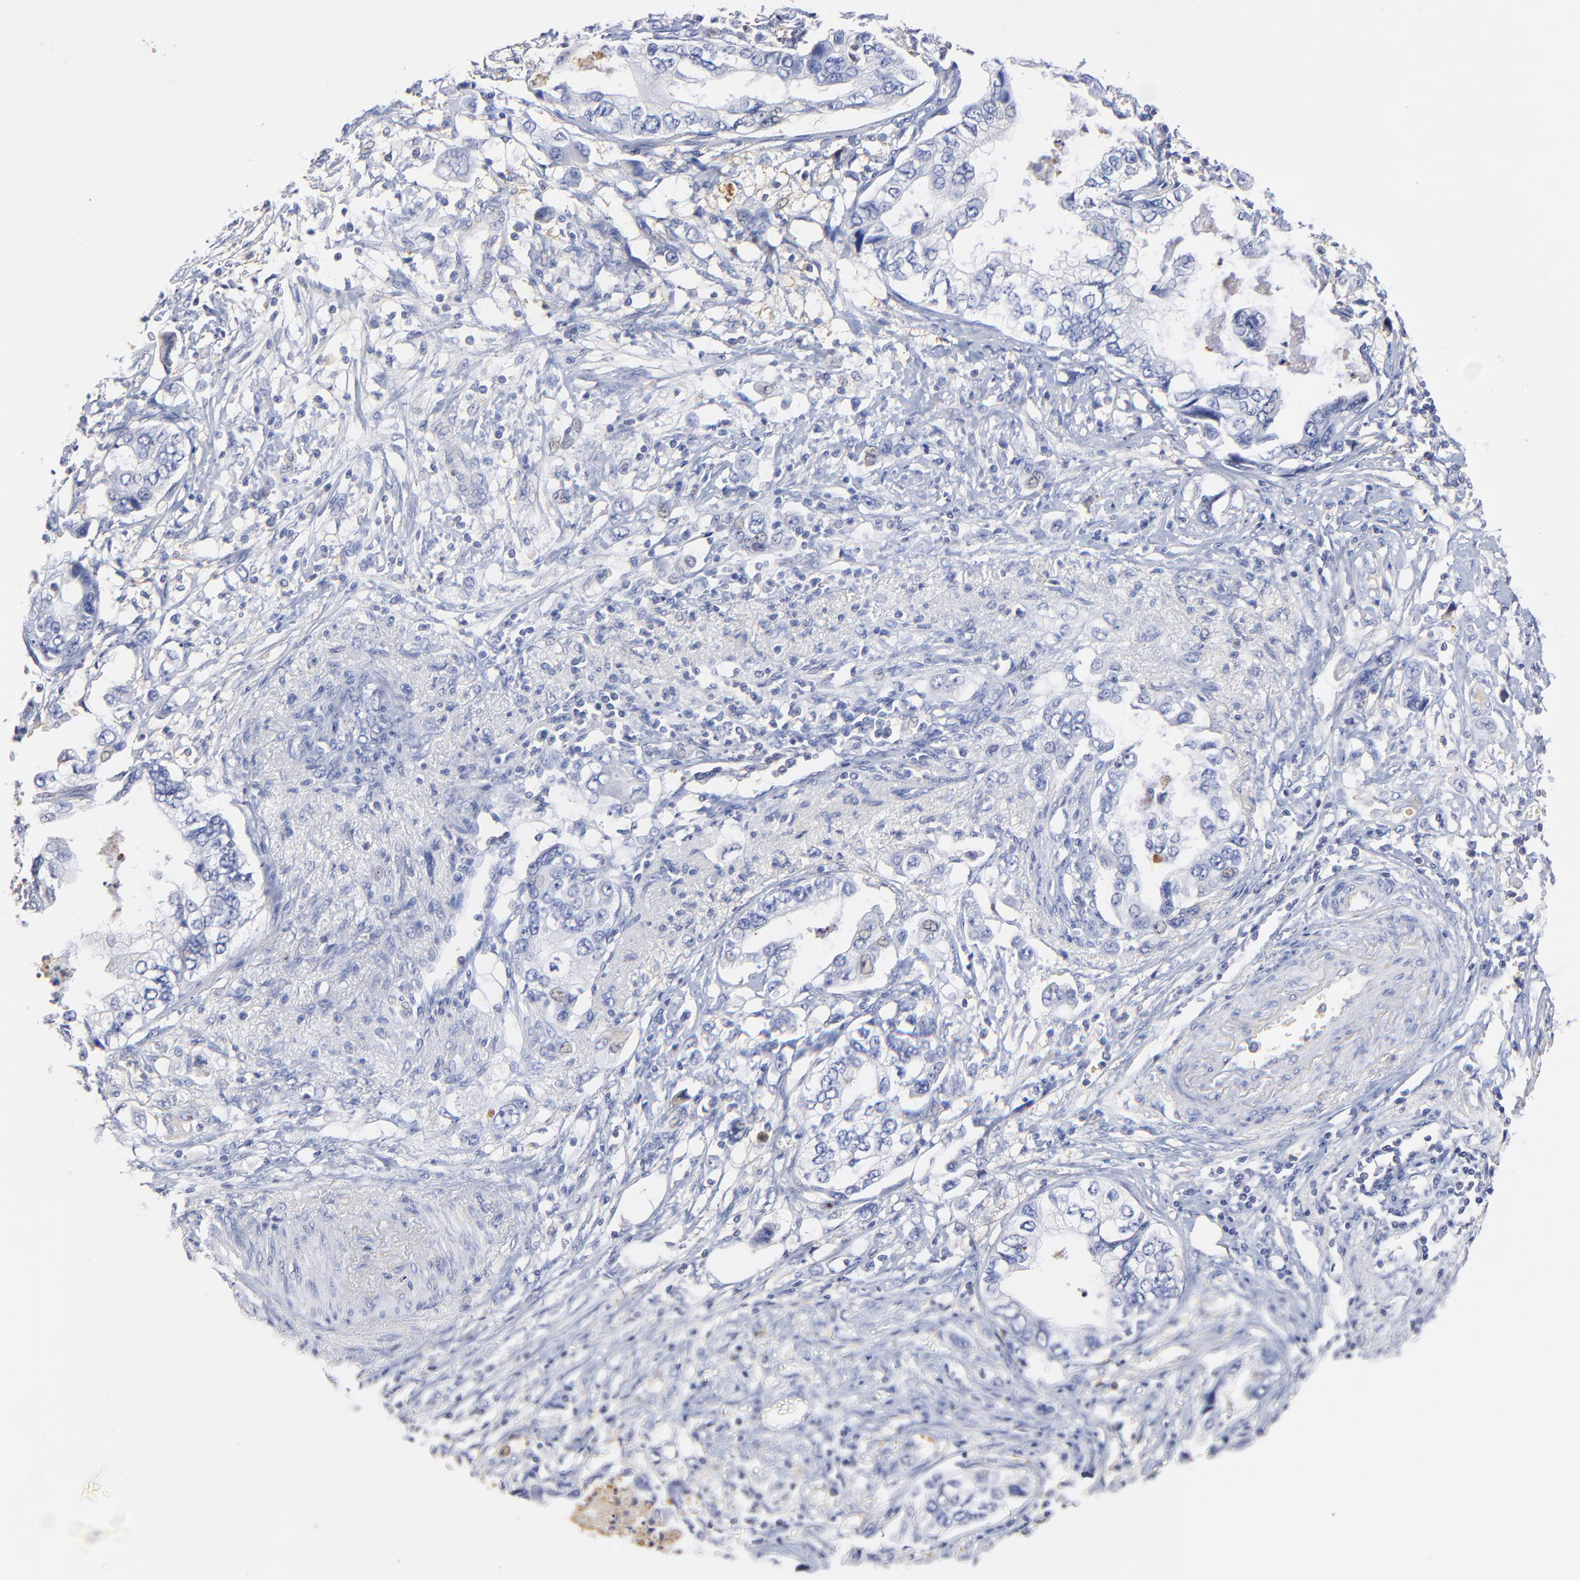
{"staining": {"intensity": "negative", "quantity": "none", "location": "none"}, "tissue": "stomach cancer", "cell_type": "Tumor cells", "image_type": "cancer", "snomed": [{"axis": "morphology", "description": "Adenocarcinoma, NOS"}, {"axis": "topography", "description": "Pancreas"}, {"axis": "topography", "description": "Stomach, upper"}], "caption": "Tumor cells show no significant staining in stomach adenocarcinoma.", "gene": "MDGA2", "patient": {"sex": "male", "age": 77}}